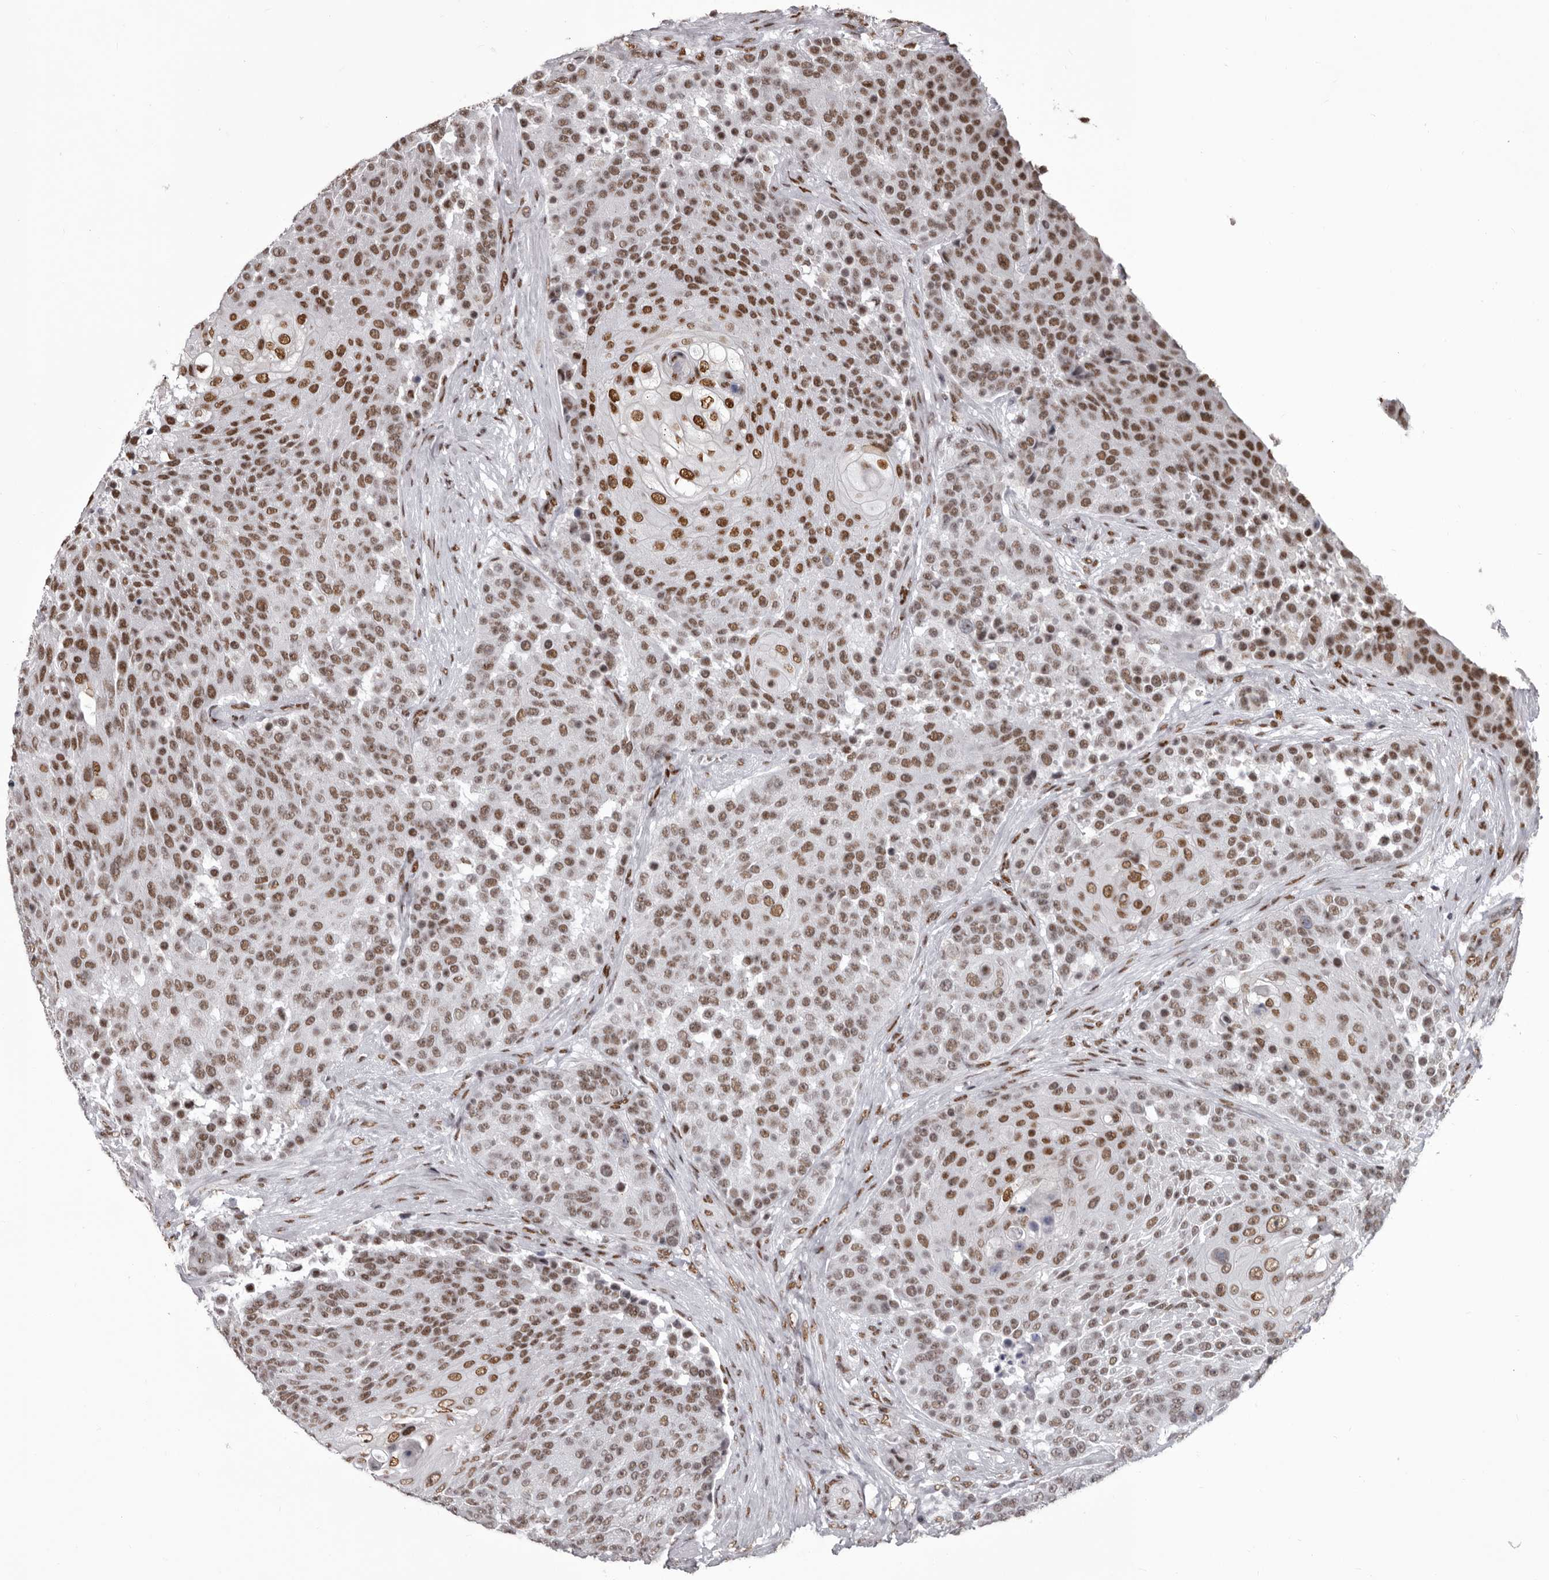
{"staining": {"intensity": "moderate", "quantity": ">75%", "location": "nuclear"}, "tissue": "urothelial cancer", "cell_type": "Tumor cells", "image_type": "cancer", "snomed": [{"axis": "morphology", "description": "Urothelial carcinoma, High grade"}, {"axis": "topography", "description": "Urinary bladder"}], "caption": "This is an image of immunohistochemistry (IHC) staining of high-grade urothelial carcinoma, which shows moderate staining in the nuclear of tumor cells.", "gene": "NUMA1", "patient": {"sex": "female", "age": 63}}